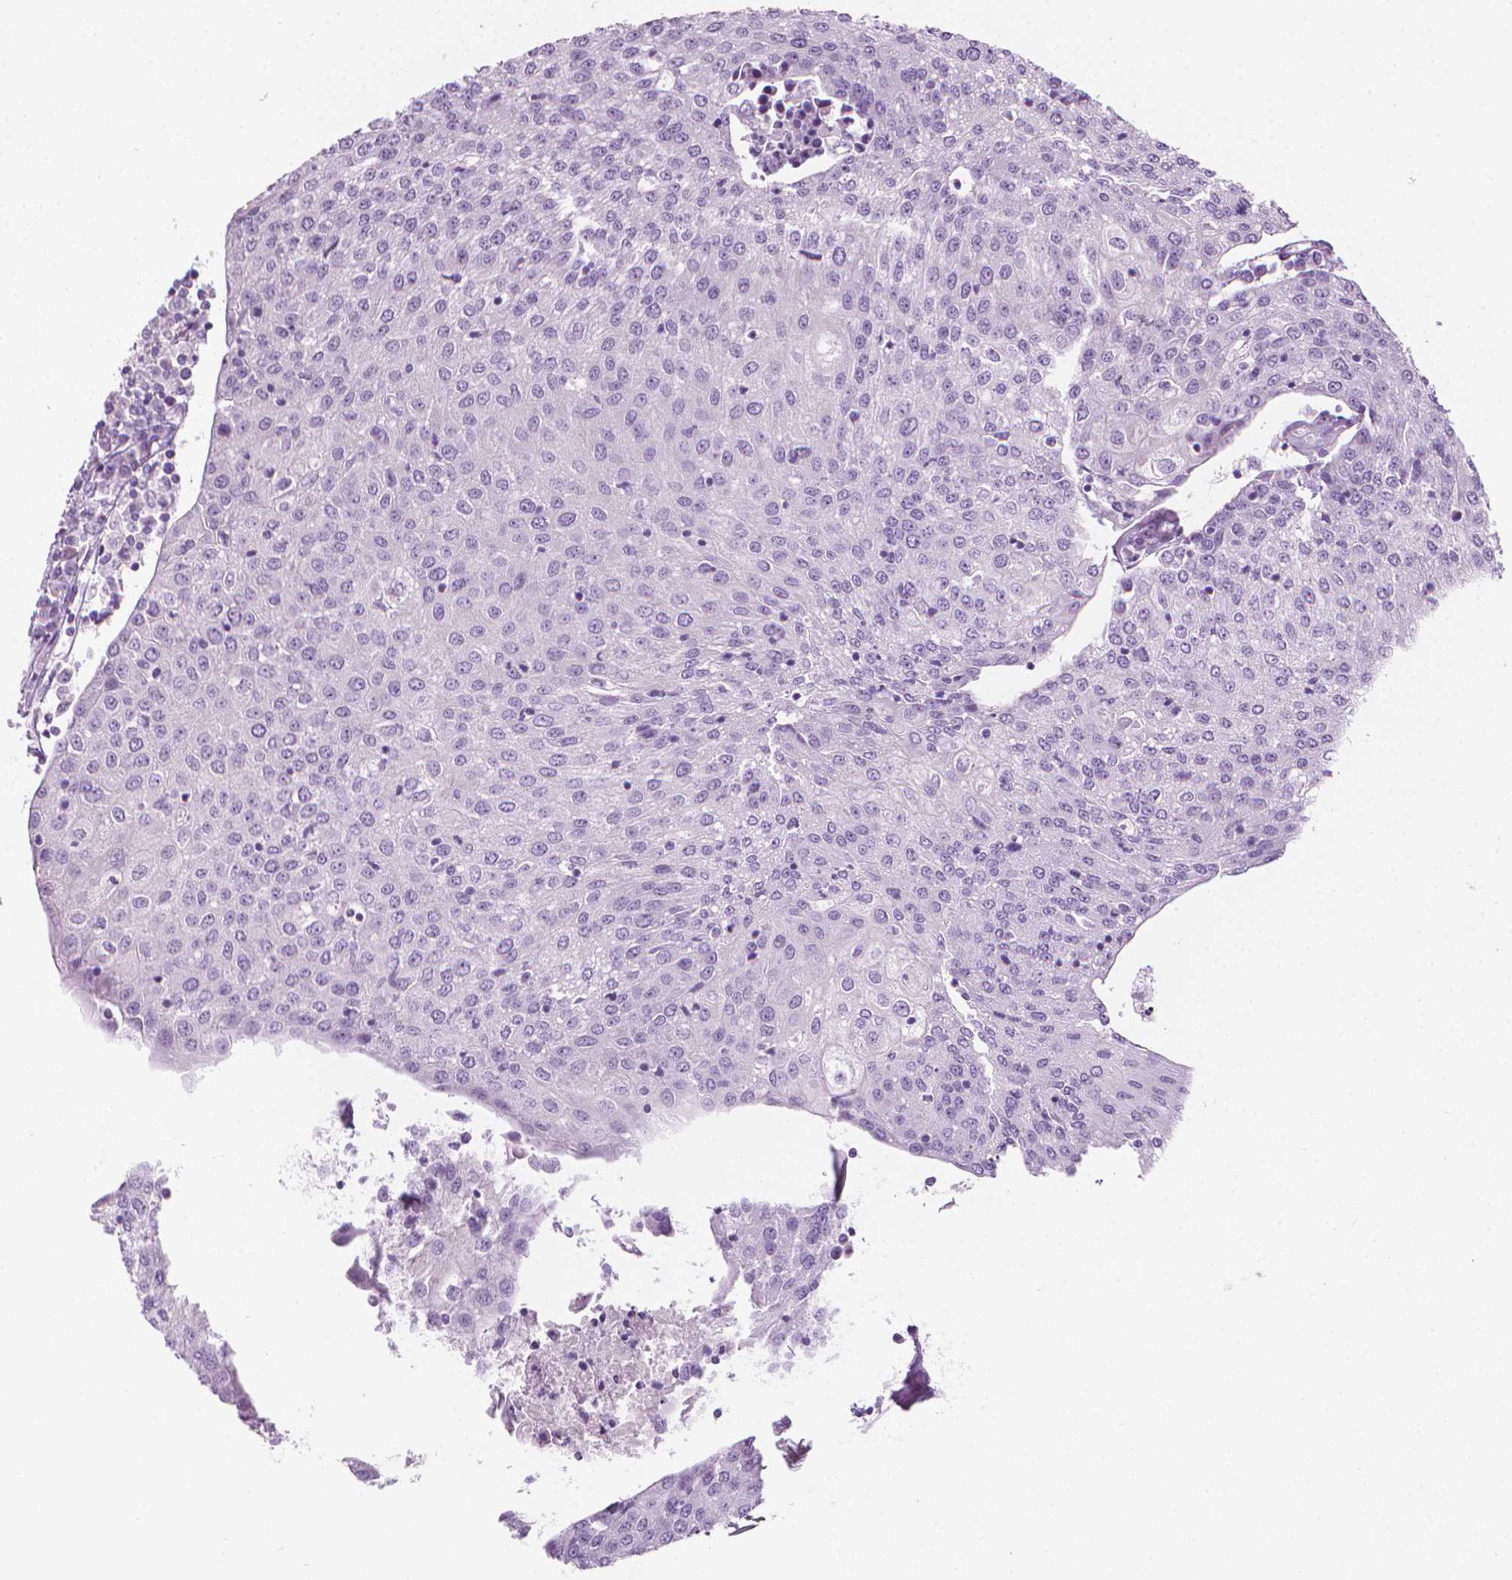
{"staining": {"intensity": "negative", "quantity": "none", "location": "none"}, "tissue": "urothelial cancer", "cell_type": "Tumor cells", "image_type": "cancer", "snomed": [{"axis": "morphology", "description": "Urothelial carcinoma, High grade"}, {"axis": "topography", "description": "Urinary bladder"}], "caption": "Tumor cells are negative for protein expression in human urothelial carcinoma (high-grade).", "gene": "SCG3", "patient": {"sex": "female", "age": 85}}